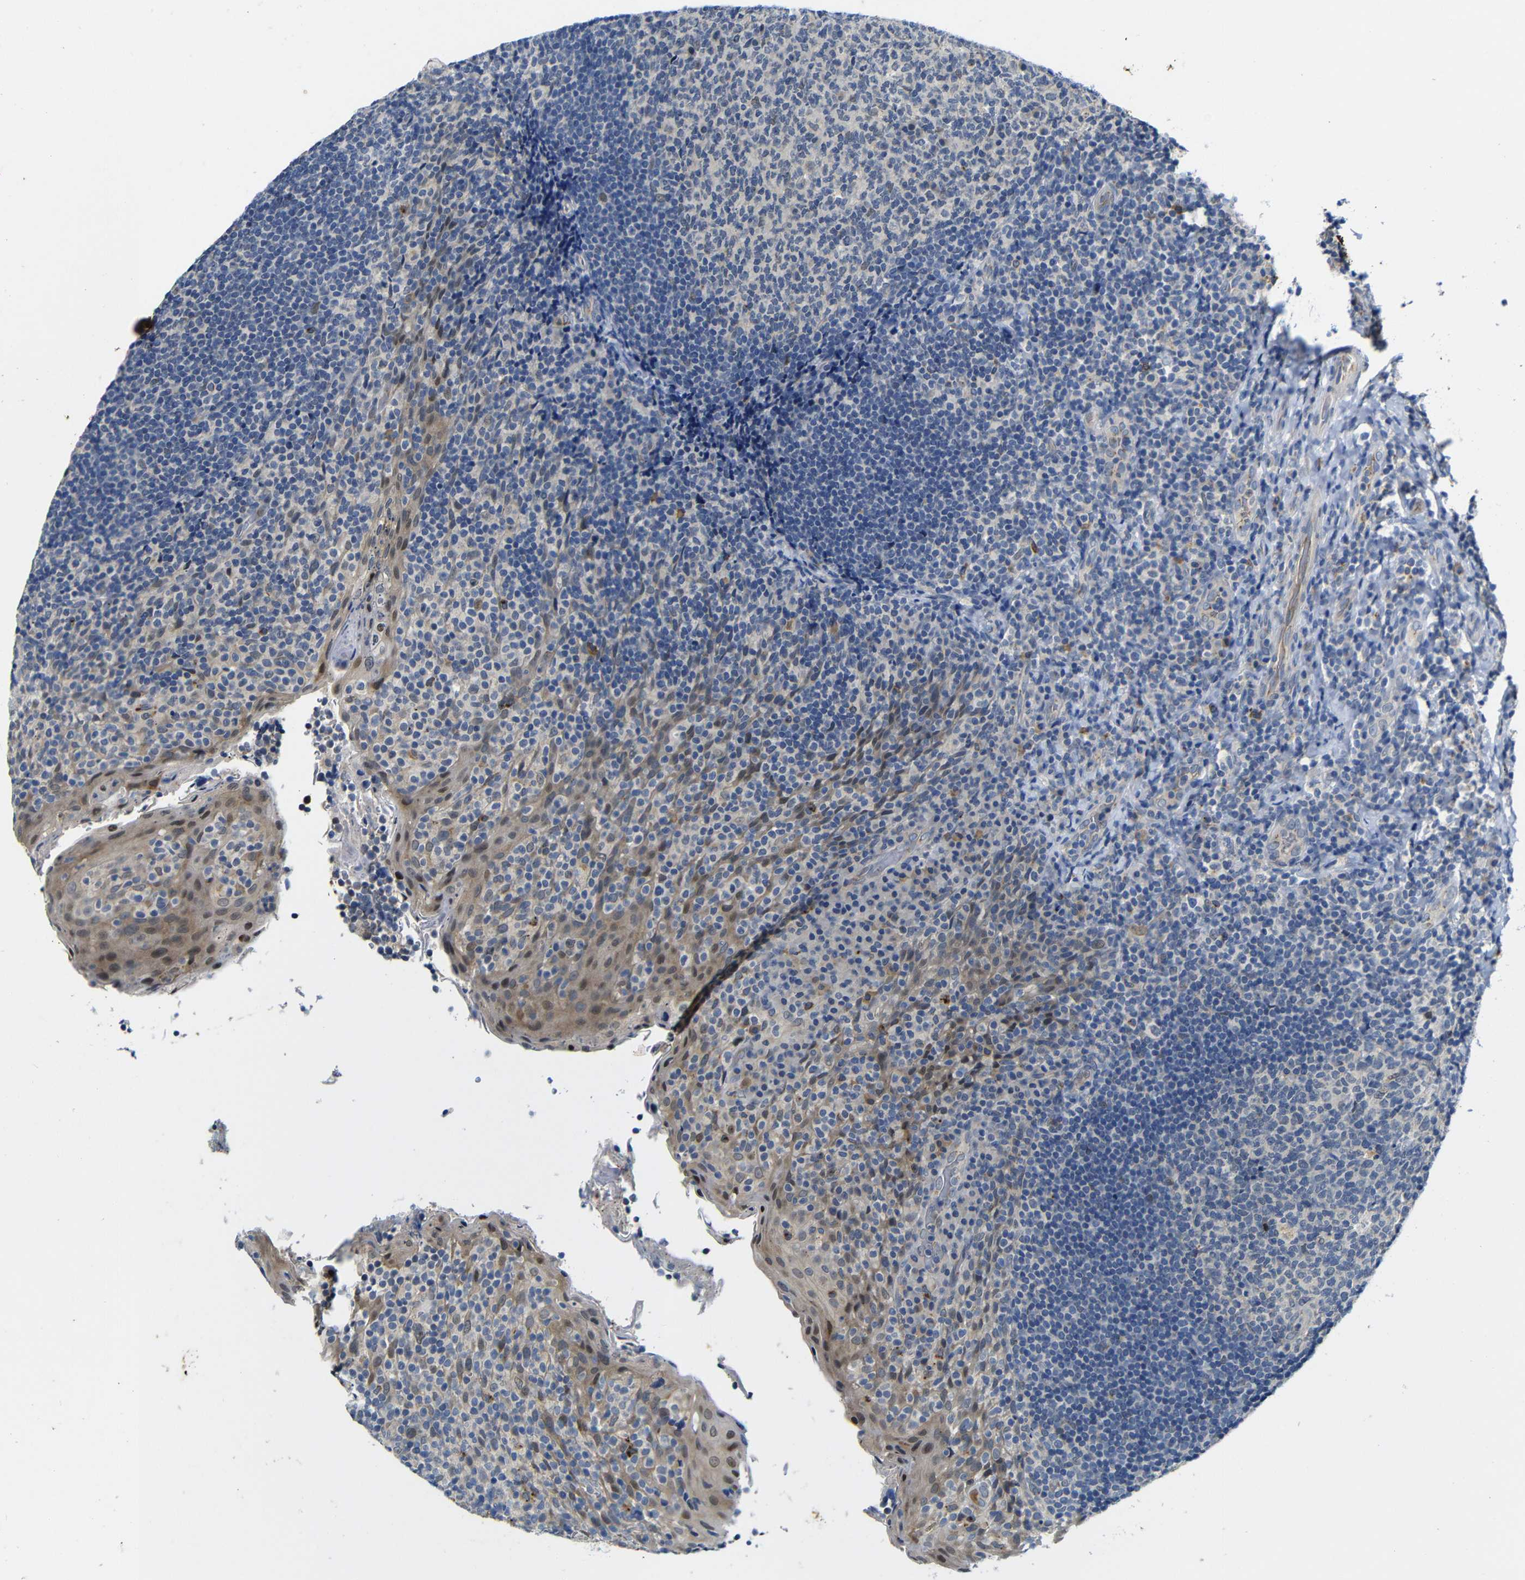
{"staining": {"intensity": "negative", "quantity": "none", "location": "none"}, "tissue": "tonsil", "cell_type": "Germinal center cells", "image_type": "normal", "snomed": [{"axis": "morphology", "description": "Normal tissue, NOS"}, {"axis": "topography", "description": "Tonsil"}], "caption": "DAB immunohistochemical staining of benign tonsil exhibits no significant expression in germinal center cells. Brightfield microscopy of immunohistochemistry (IHC) stained with DAB (brown) and hematoxylin (blue), captured at high magnification.", "gene": "FURIN", "patient": {"sex": "male", "age": 17}}